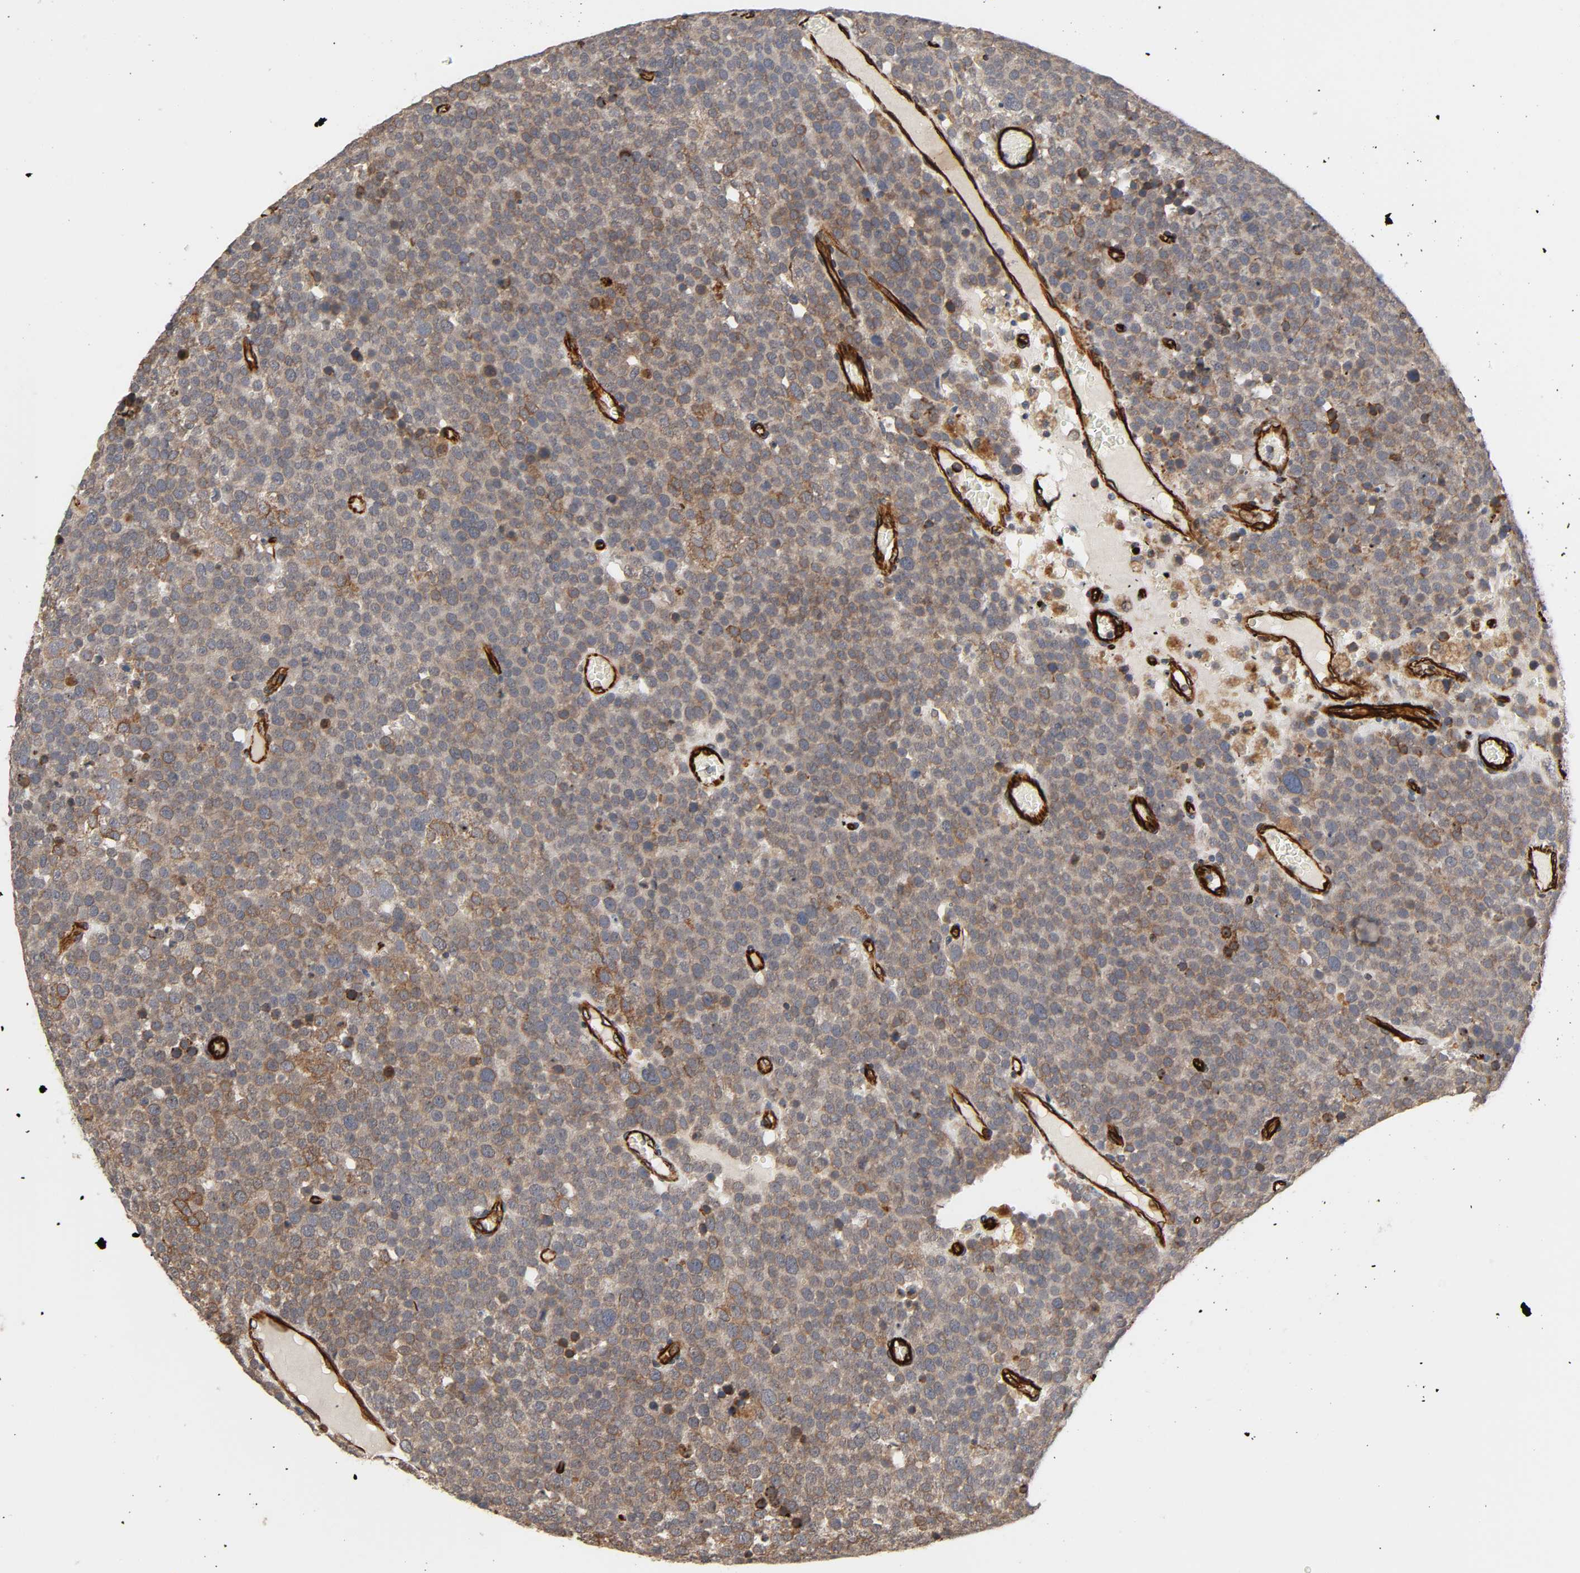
{"staining": {"intensity": "moderate", "quantity": ">75%", "location": "cytoplasmic/membranous"}, "tissue": "testis cancer", "cell_type": "Tumor cells", "image_type": "cancer", "snomed": [{"axis": "morphology", "description": "Seminoma, NOS"}, {"axis": "topography", "description": "Testis"}], "caption": "There is medium levels of moderate cytoplasmic/membranous positivity in tumor cells of seminoma (testis), as demonstrated by immunohistochemical staining (brown color).", "gene": "FAM118A", "patient": {"sex": "male", "age": 71}}